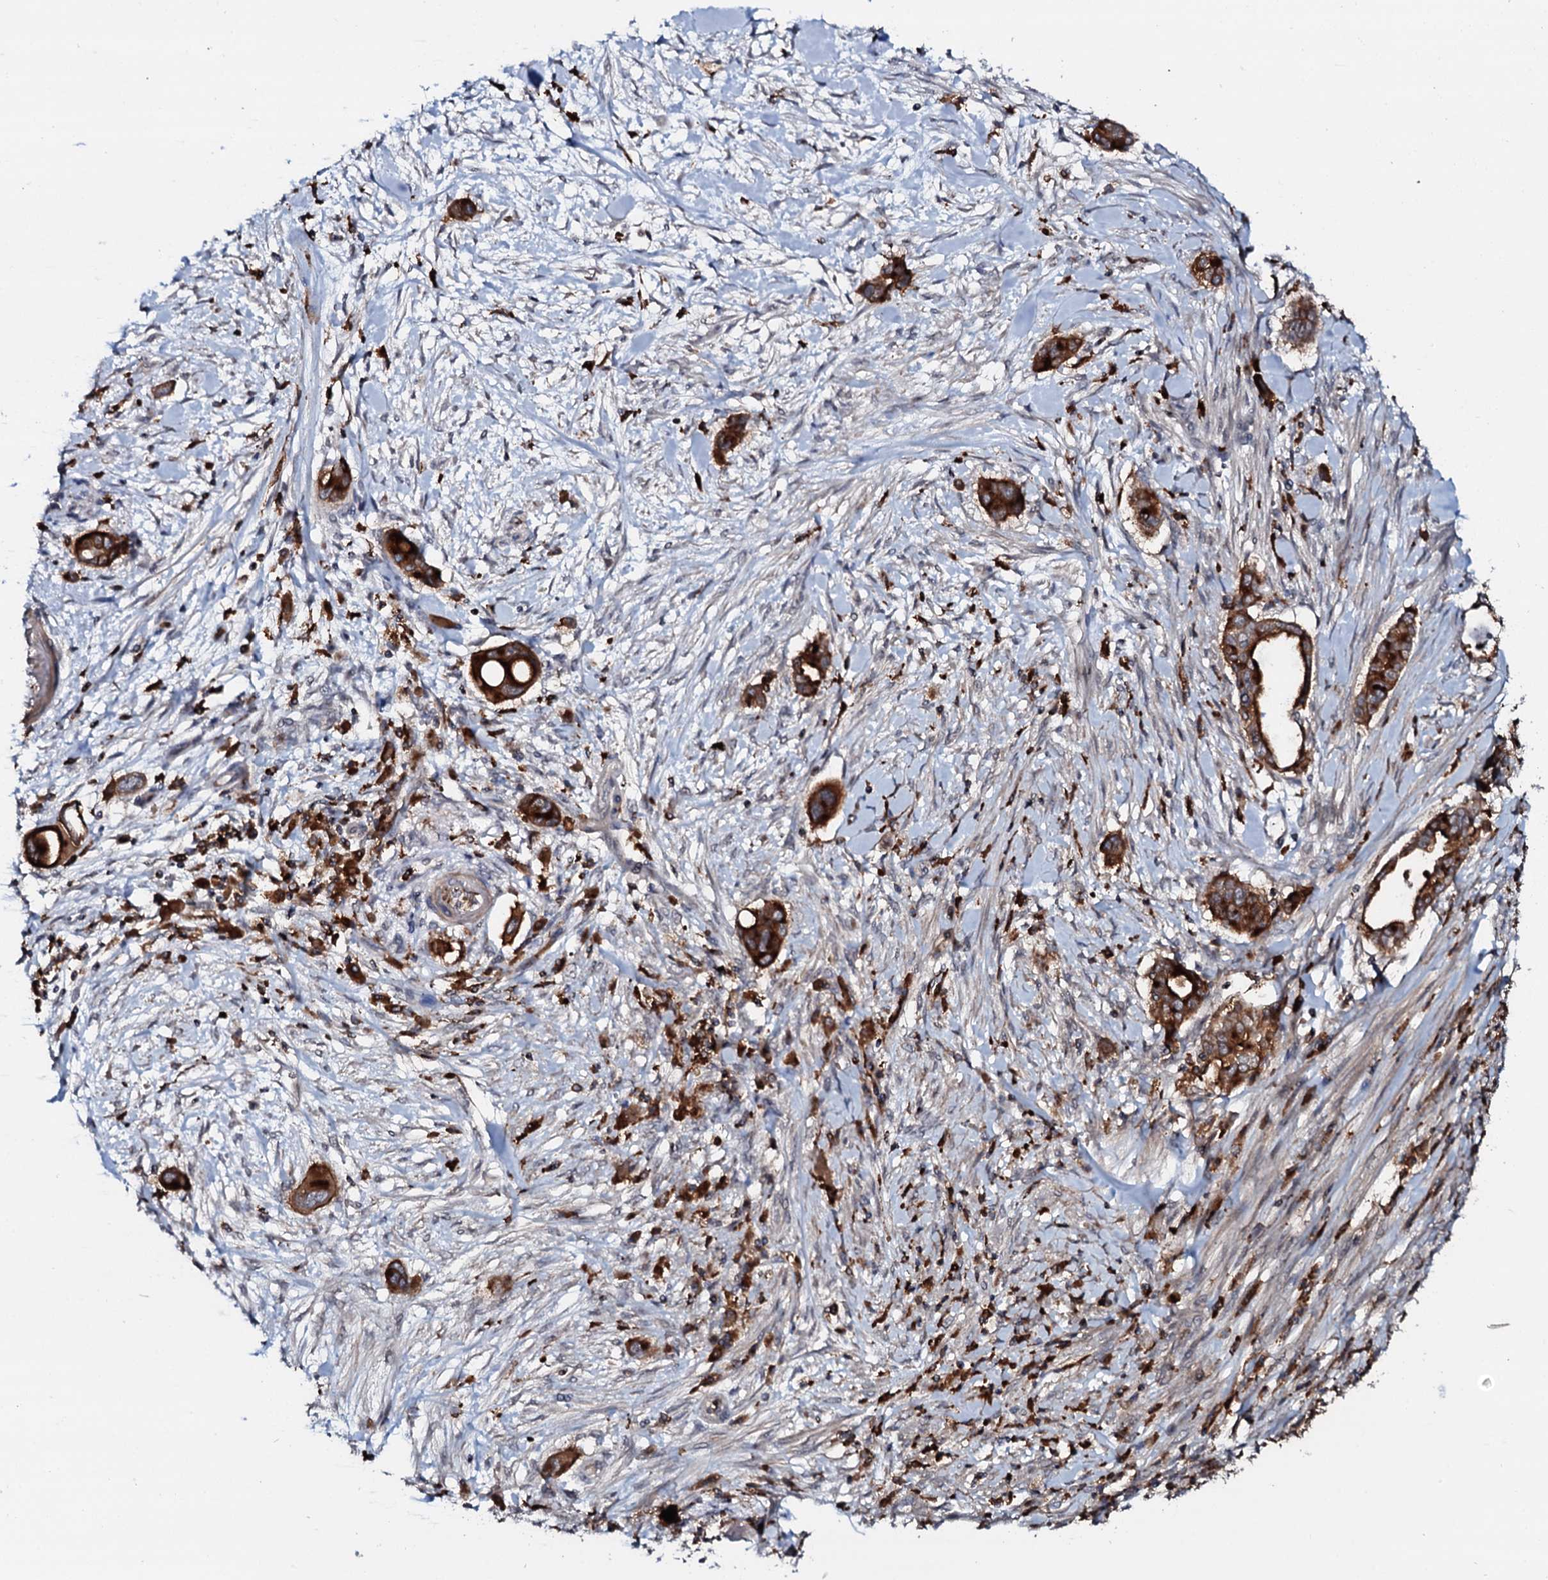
{"staining": {"intensity": "strong", "quantity": ">75%", "location": "cytoplasmic/membranous"}, "tissue": "pancreatic cancer", "cell_type": "Tumor cells", "image_type": "cancer", "snomed": [{"axis": "morphology", "description": "Adenocarcinoma, NOS"}, {"axis": "topography", "description": "Pancreas"}], "caption": "Immunohistochemical staining of human adenocarcinoma (pancreatic) reveals strong cytoplasmic/membranous protein positivity in about >75% of tumor cells.", "gene": "VAMP8", "patient": {"sex": "male", "age": 68}}